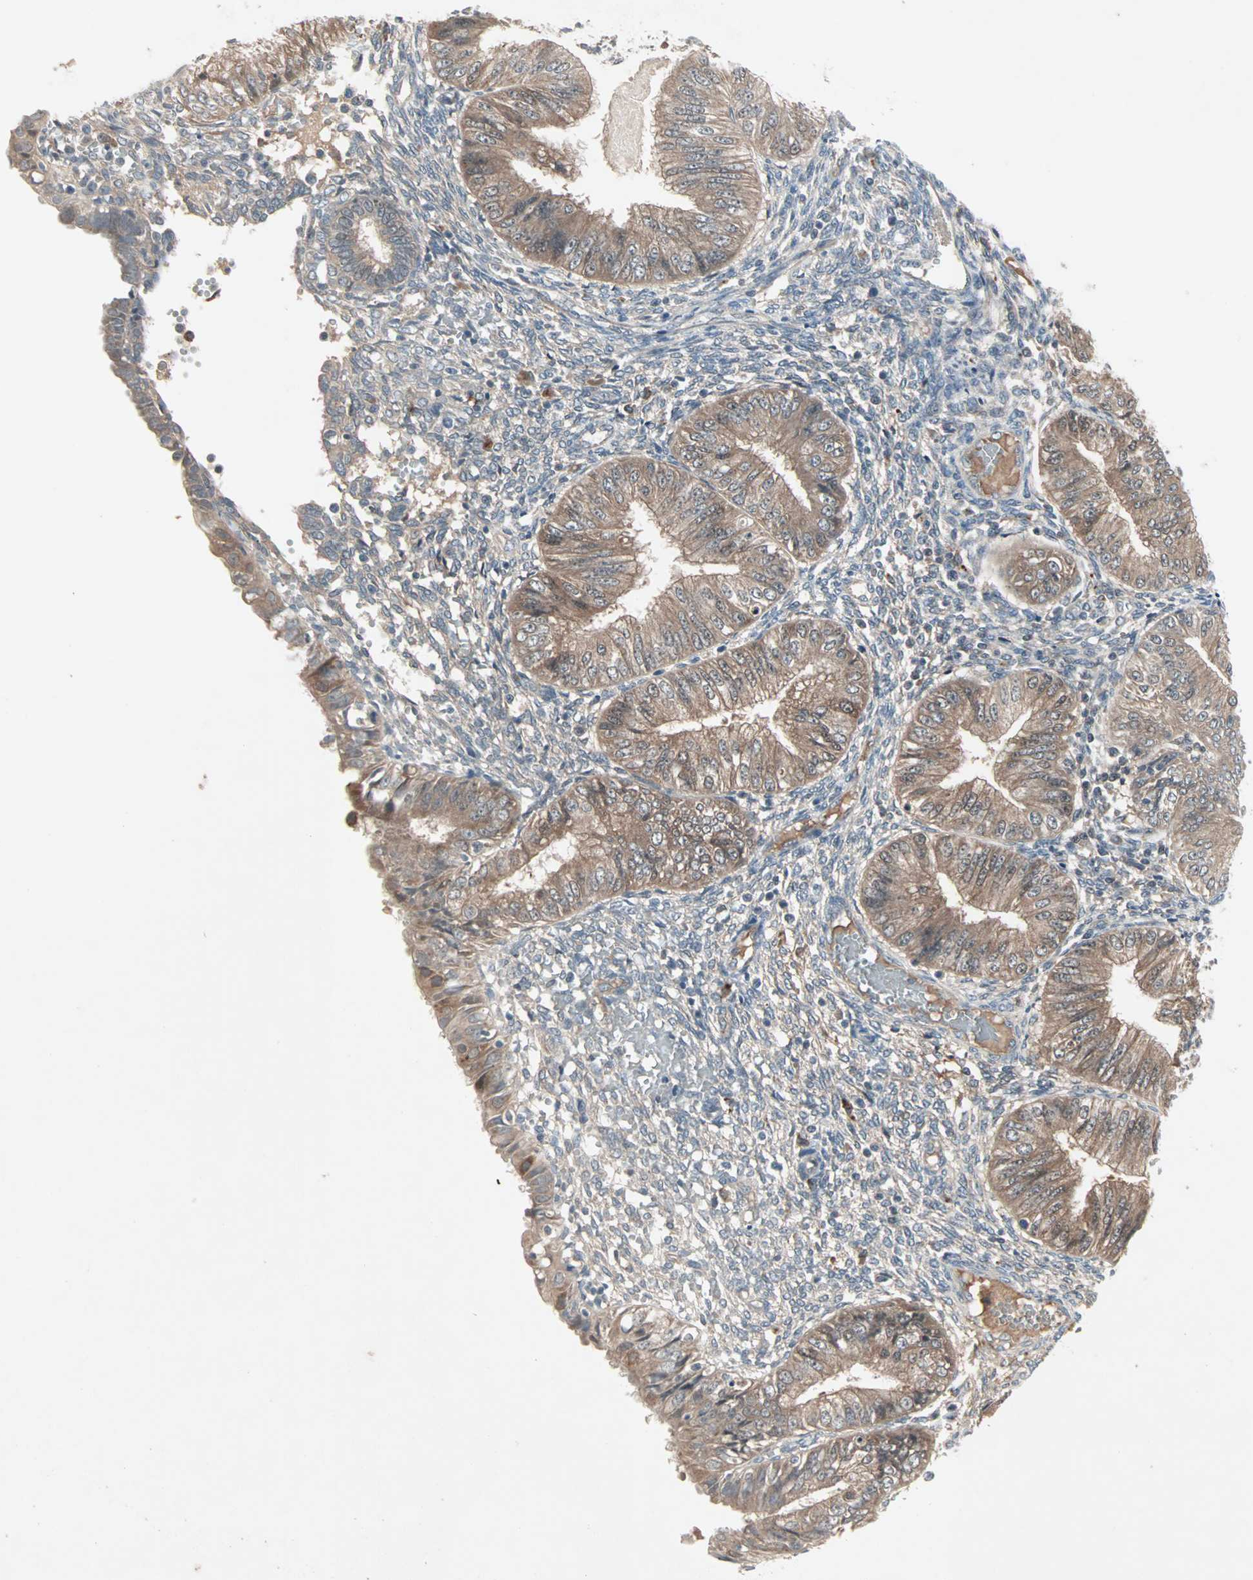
{"staining": {"intensity": "moderate", "quantity": ">75%", "location": "cytoplasmic/membranous"}, "tissue": "endometrial cancer", "cell_type": "Tumor cells", "image_type": "cancer", "snomed": [{"axis": "morphology", "description": "Normal tissue, NOS"}, {"axis": "morphology", "description": "Adenocarcinoma, NOS"}, {"axis": "topography", "description": "Endometrium"}], "caption": "A brown stain shows moderate cytoplasmic/membranous staining of a protein in endometrial cancer tumor cells.", "gene": "JMJD7-PLA2G4B", "patient": {"sex": "female", "age": 53}}